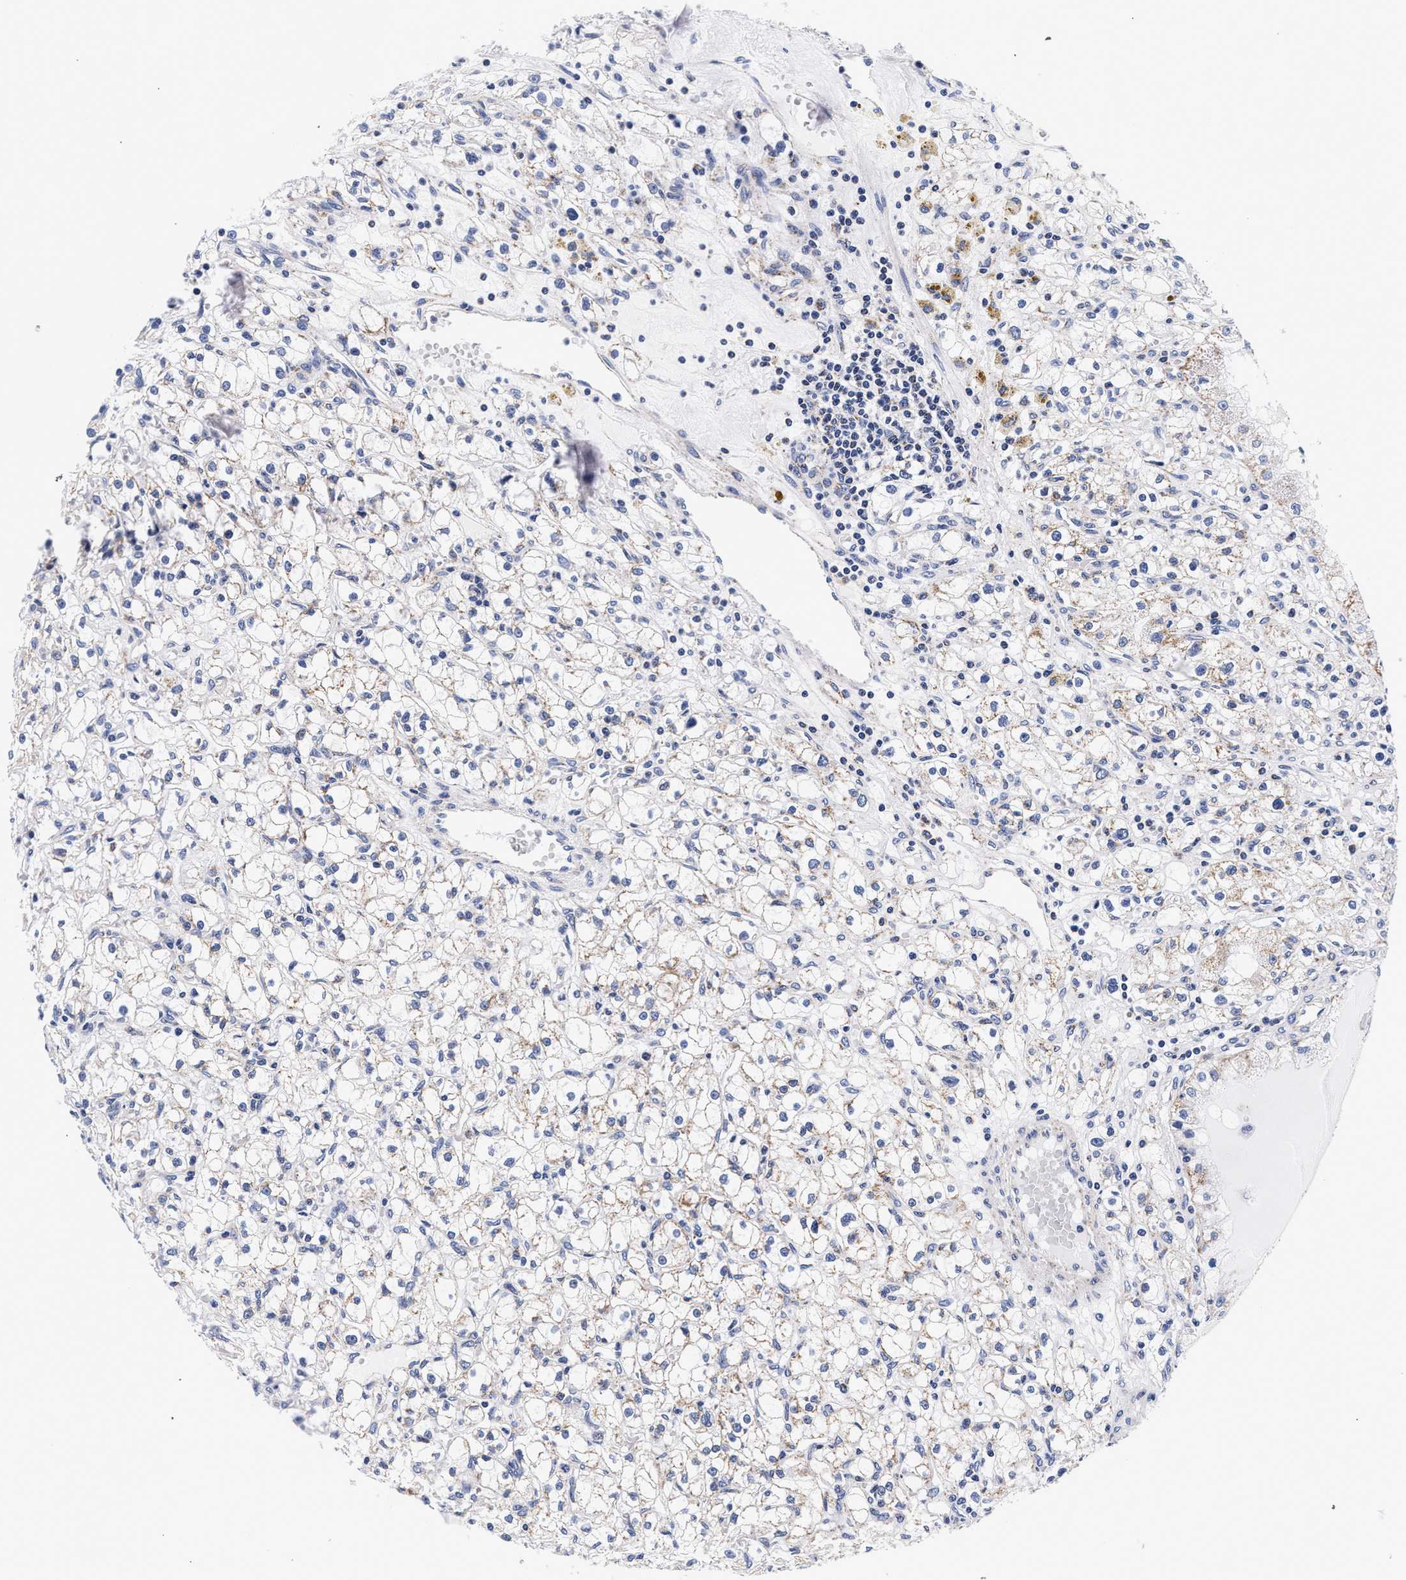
{"staining": {"intensity": "weak", "quantity": "<25%", "location": "cytoplasmic/membranous"}, "tissue": "renal cancer", "cell_type": "Tumor cells", "image_type": "cancer", "snomed": [{"axis": "morphology", "description": "Adenocarcinoma, NOS"}, {"axis": "topography", "description": "Kidney"}], "caption": "Immunohistochemistry (IHC) photomicrograph of adenocarcinoma (renal) stained for a protein (brown), which shows no expression in tumor cells. The staining is performed using DAB brown chromogen with nuclei counter-stained in using hematoxylin.", "gene": "RAB3B", "patient": {"sex": "male", "age": 56}}